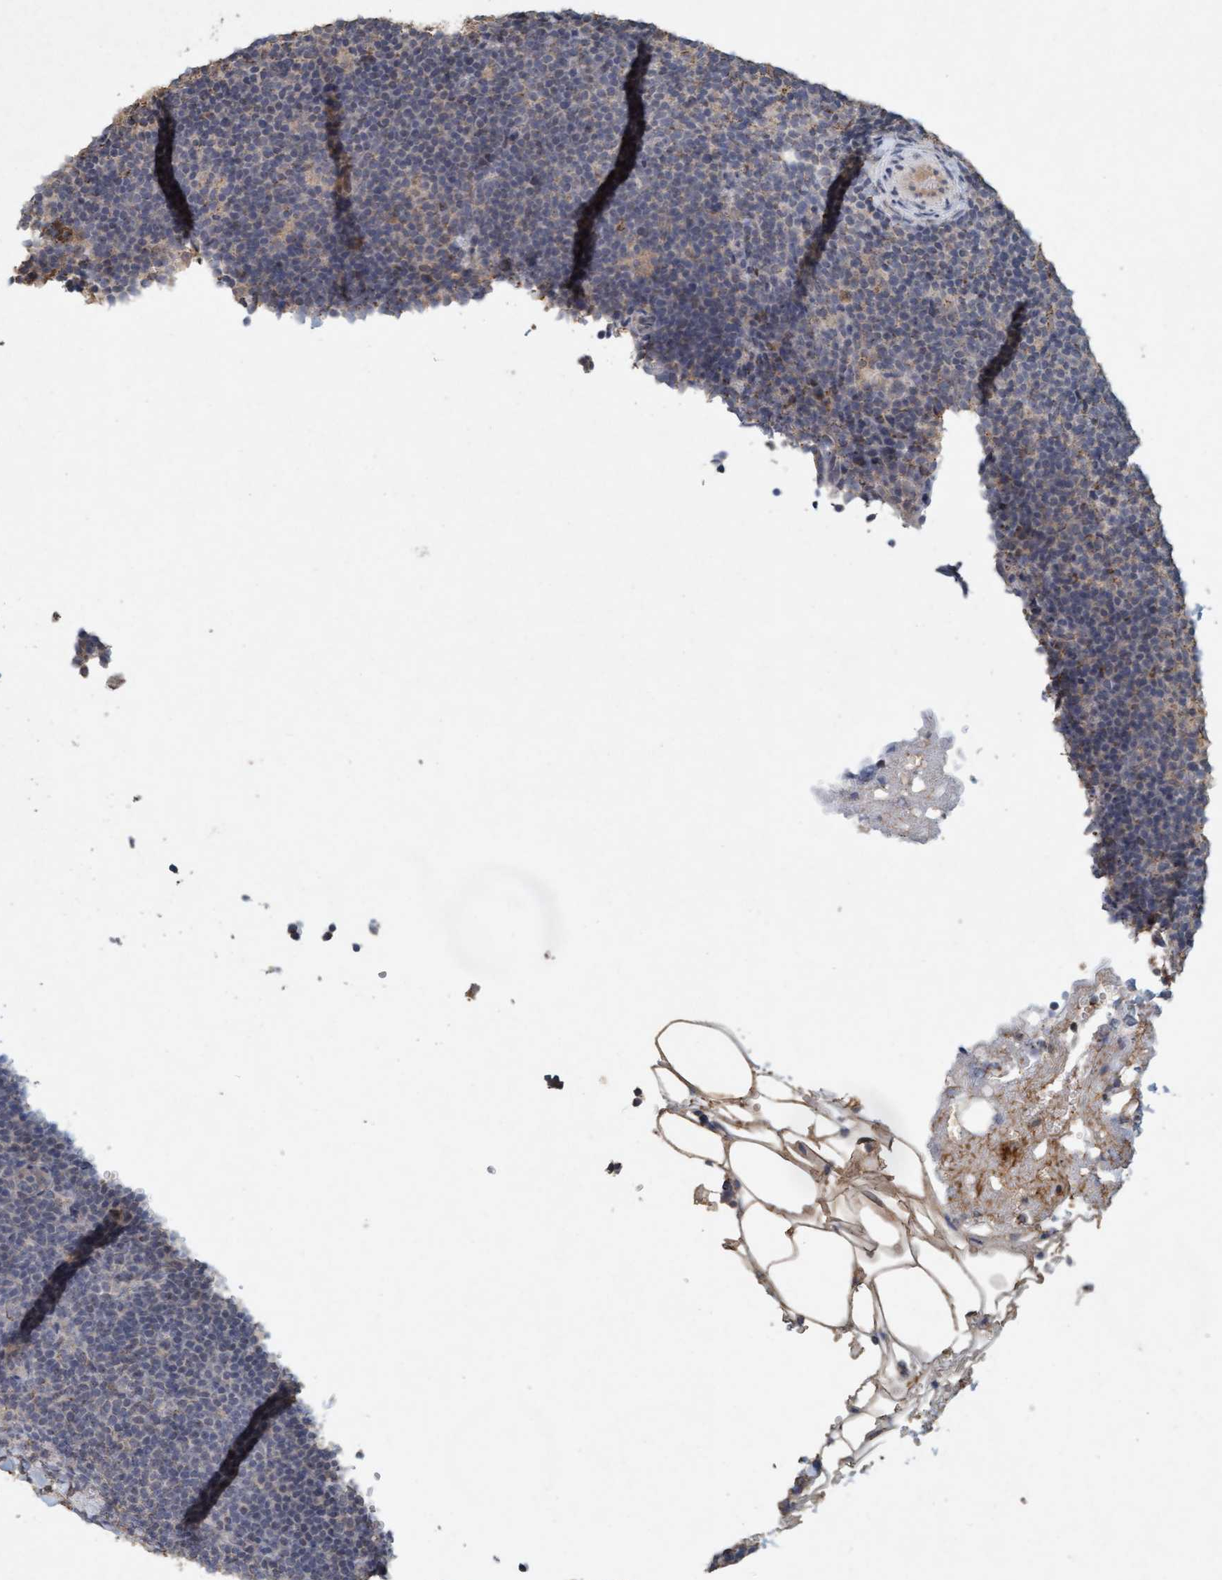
{"staining": {"intensity": "moderate", "quantity": ">75%", "location": "cytoplasmic/membranous"}, "tissue": "lymphoma", "cell_type": "Tumor cells", "image_type": "cancer", "snomed": [{"axis": "morphology", "description": "Hodgkin's disease, NOS"}, {"axis": "topography", "description": "Lymph node"}], "caption": "Immunohistochemical staining of human lymphoma displays medium levels of moderate cytoplasmic/membranous expression in approximately >75% of tumor cells.", "gene": "VSIG8", "patient": {"sex": "female", "age": 57}}